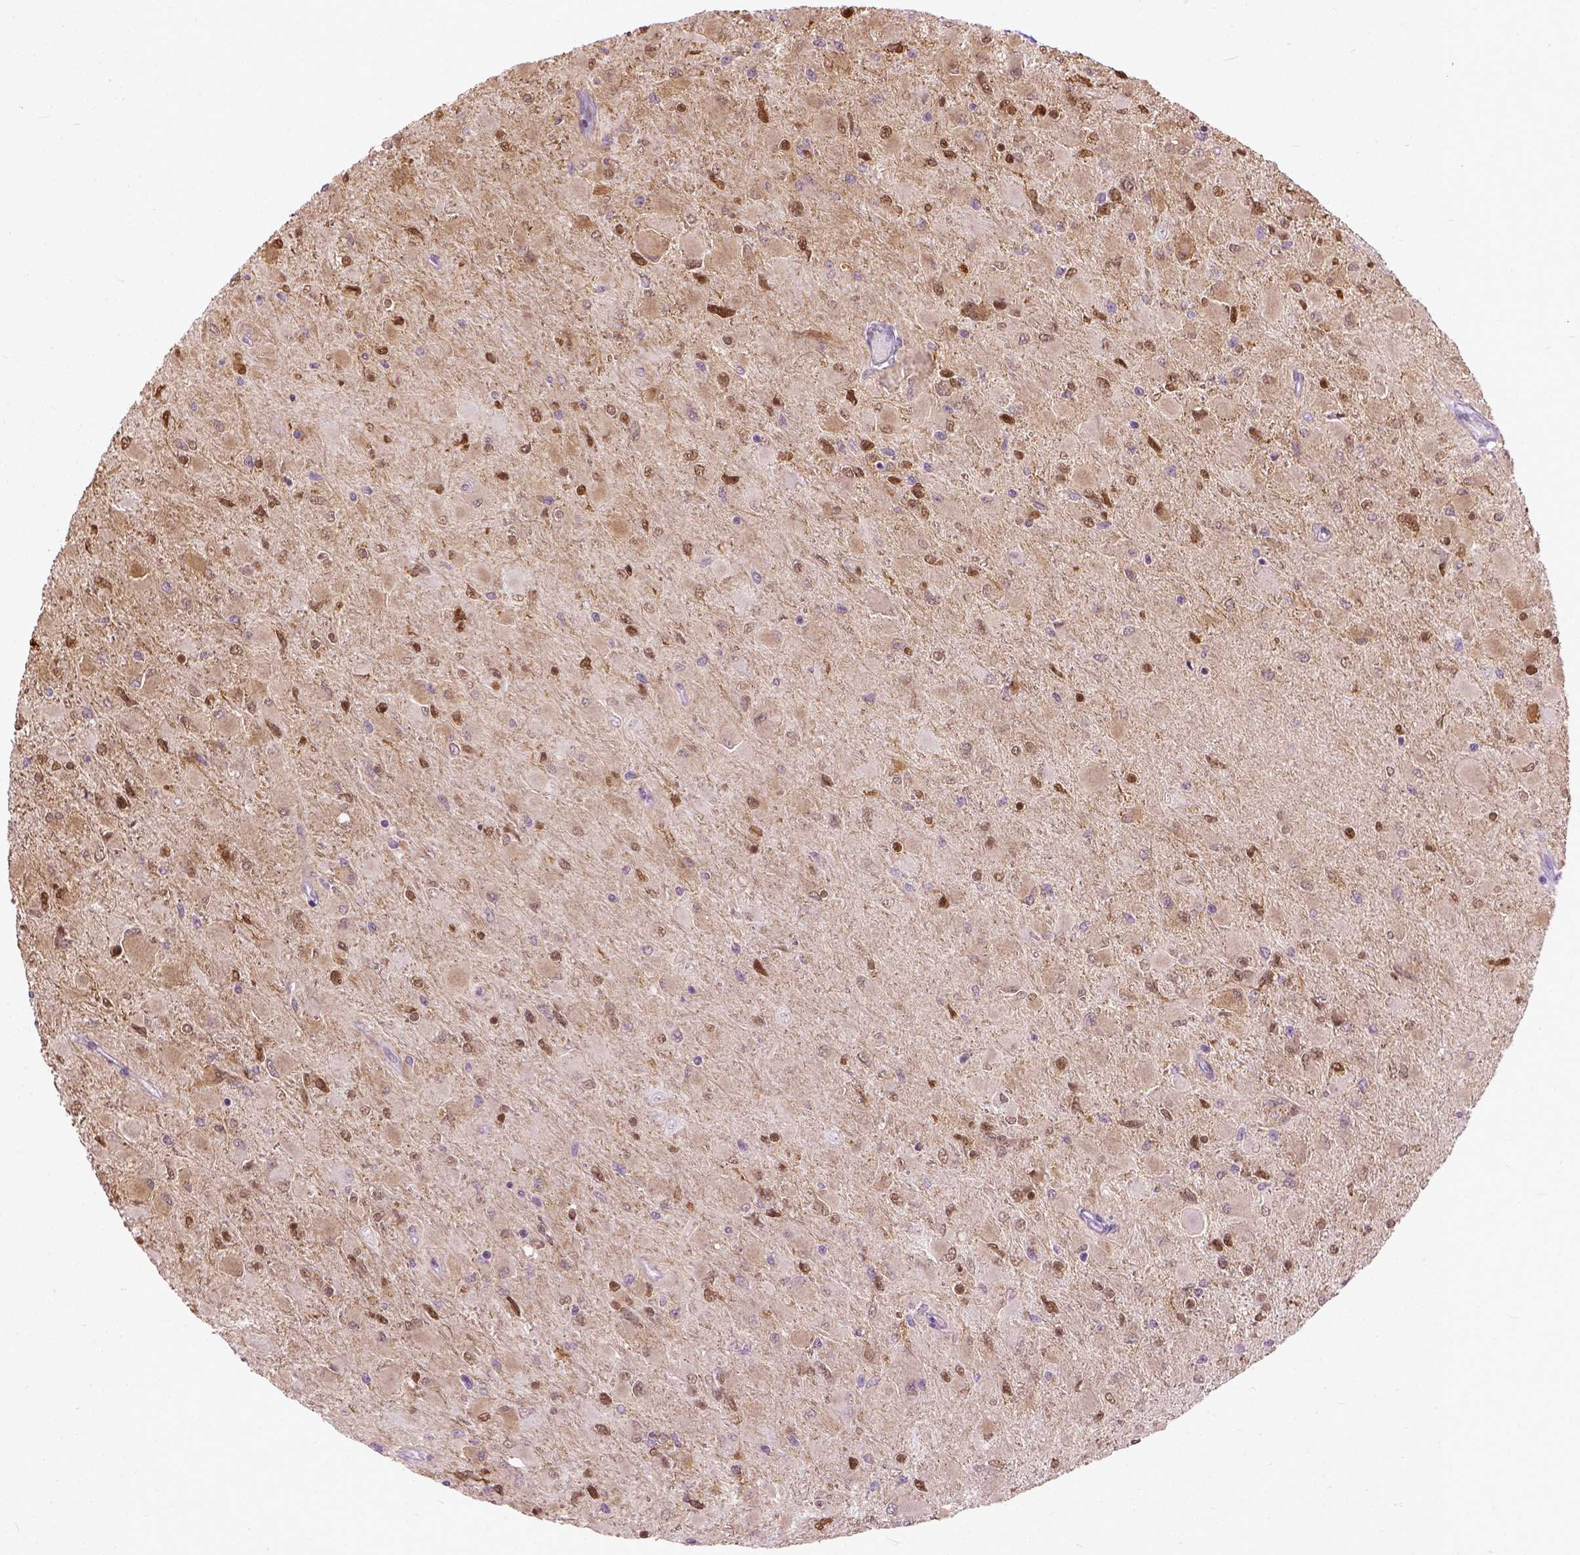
{"staining": {"intensity": "weak", "quantity": "25%-75%", "location": "cytoplasmic/membranous"}, "tissue": "glioma", "cell_type": "Tumor cells", "image_type": "cancer", "snomed": [{"axis": "morphology", "description": "Glioma, malignant, High grade"}, {"axis": "topography", "description": "Cerebral cortex"}], "caption": "Human high-grade glioma (malignant) stained with a brown dye reveals weak cytoplasmic/membranous positive staining in approximately 25%-75% of tumor cells.", "gene": "MAPT", "patient": {"sex": "female", "age": 36}}